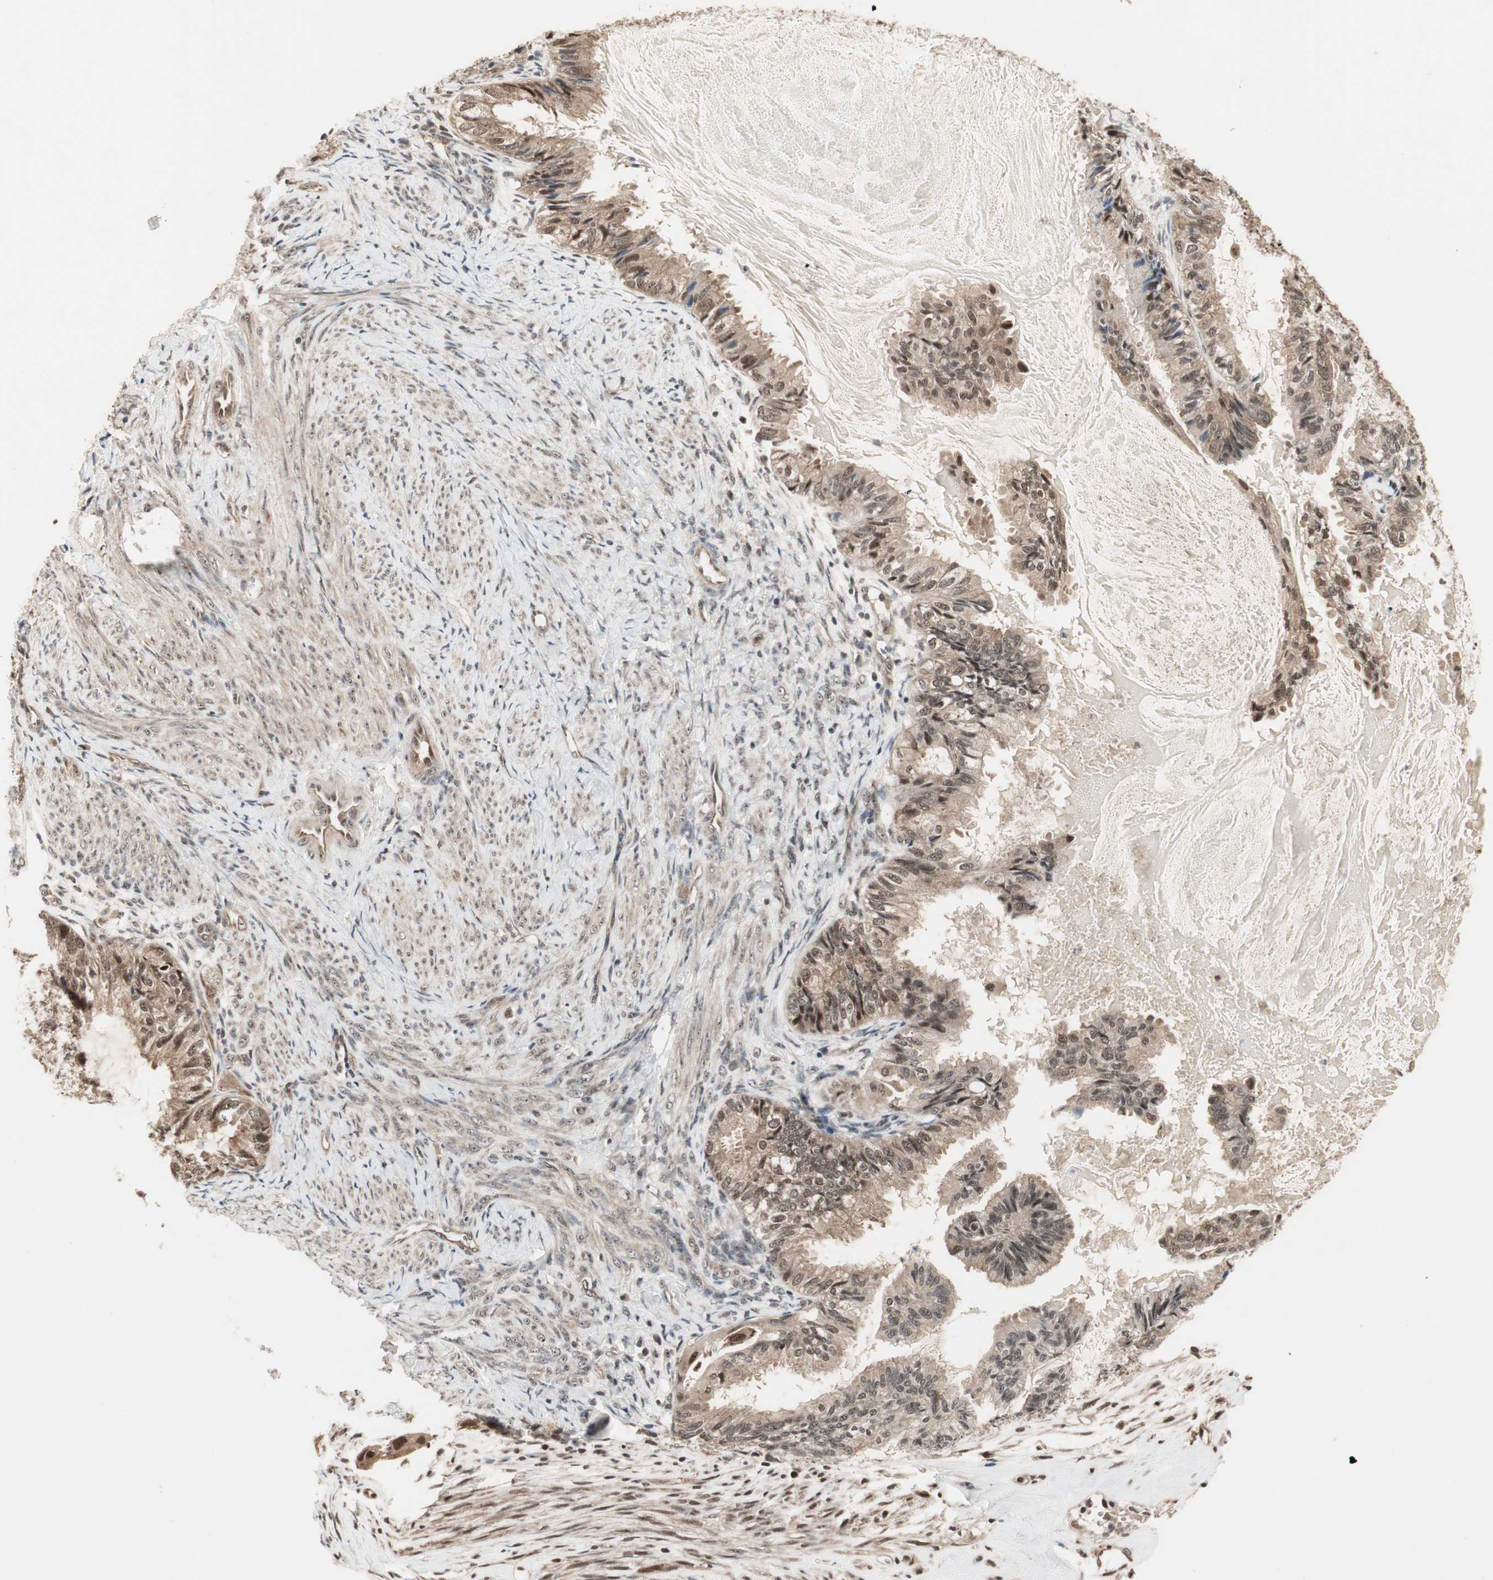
{"staining": {"intensity": "moderate", "quantity": ">75%", "location": "cytoplasmic/membranous,nuclear"}, "tissue": "cervical cancer", "cell_type": "Tumor cells", "image_type": "cancer", "snomed": [{"axis": "morphology", "description": "Normal tissue, NOS"}, {"axis": "morphology", "description": "Adenocarcinoma, NOS"}, {"axis": "topography", "description": "Cervix"}, {"axis": "topography", "description": "Endometrium"}], "caption": "A histopathology image showing moderate cytoplasmic/membranous and nuclear expression in about >75% of tumor cells in cervical adenocarcinoma, as visualized by brown immunohistochemical staining.", "gene": "CSNK2B", "patient": {"sex": "female", "age": 86}}